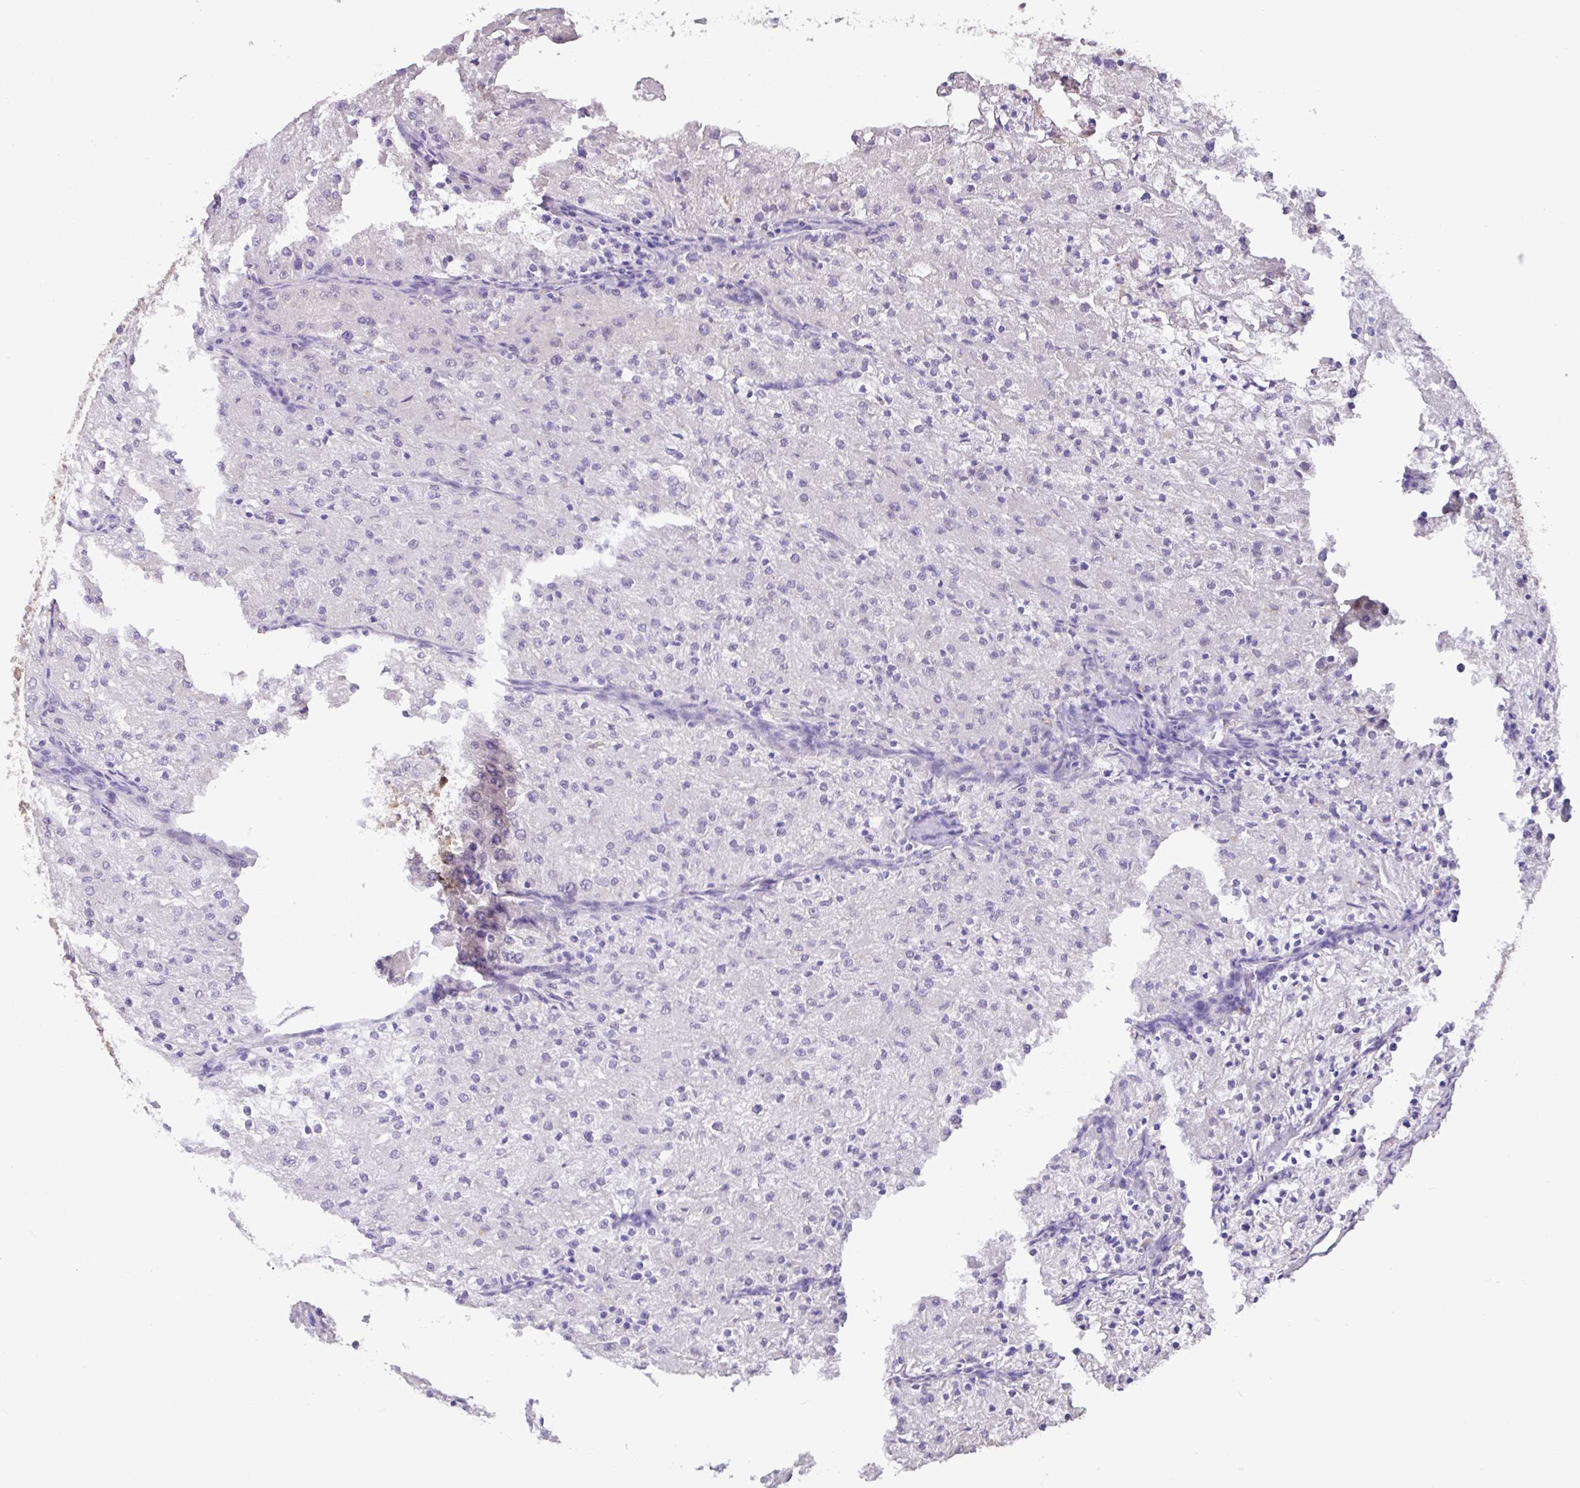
{"staining": {"intensity": "negative", "quantity": "none", "location": "none"}, "tissue": "renal cancer", "cell_type": "Tumor cells", "image_type": "cancer", "snomed": [{"axis": "morphology", "description": "Adenocarcinoma, NOS"}, {"axis": "topography", "description": "Kidney"}], "caption": "Immunohistochemistry of renal adenocarcinoma shows no positivity in tumor cells. (DAB (3,3'-diaminobenzidine) immunohistochemistry (IHC) with hematoxylin counter stain).", "gene": "GCNT7", "patient": {"sex": "female", "age": 74}}